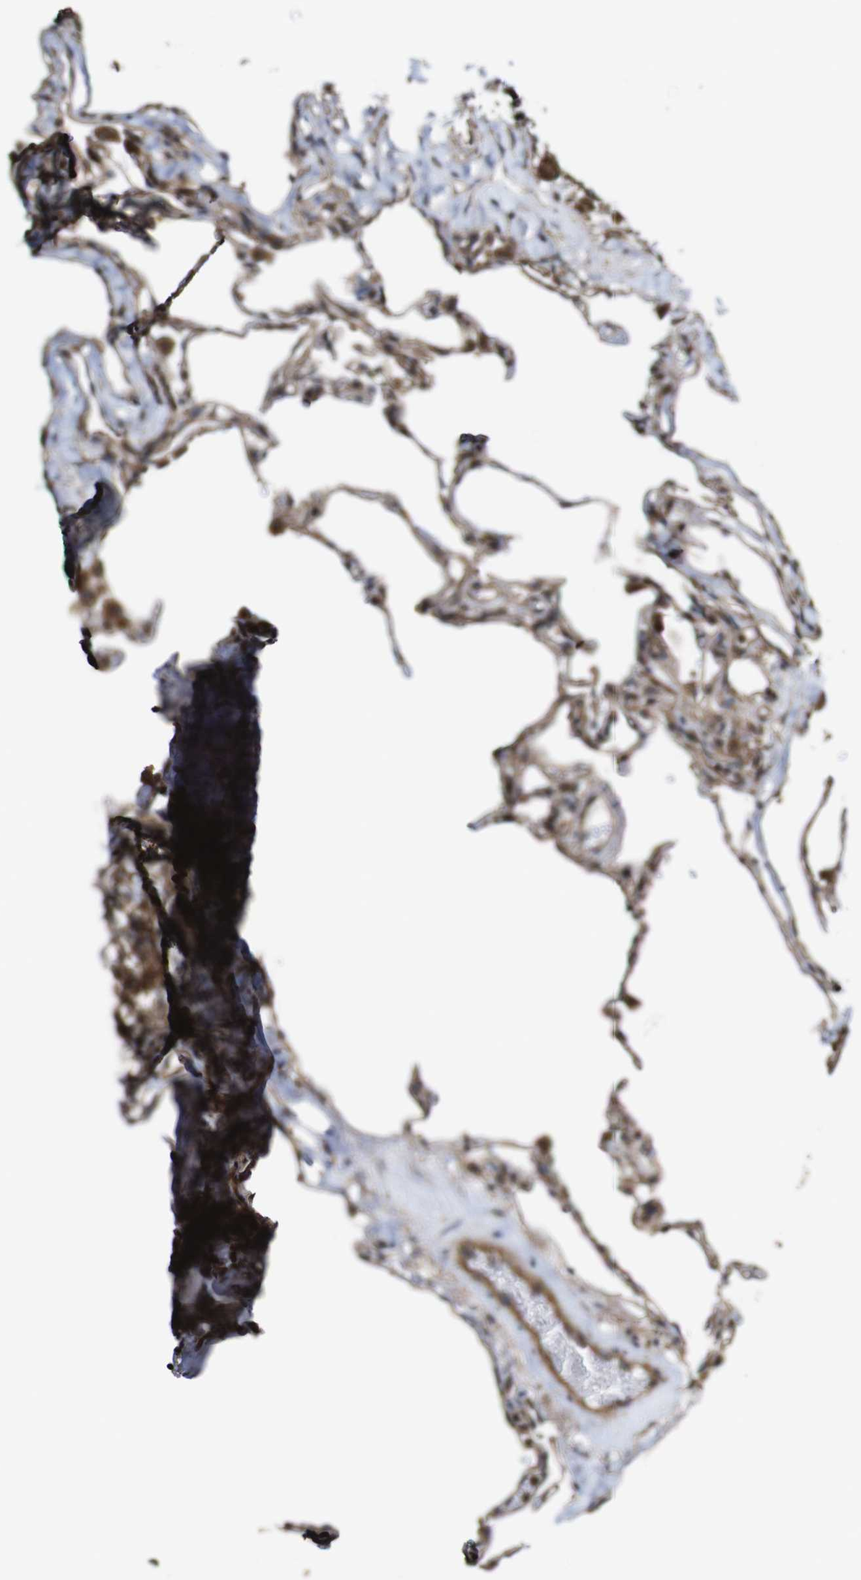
{"staining": {"intensity": "strong", "quantity": "25%-75%", "location": "cytoplasmic/membranous"}, "tissue": "lung", "cell_type": "Alveolar cells", "image_type": "normal", "snomed": [{"axis": "morphology", "description": "Normal tissue, NOS"}, {"axis": "topography", "description": "Lung"}], "caption": "High-power microscopy captured an immunohistochemistry histopathology image of normal lung, revealing strong cytoplasmic/membranous positivity in about 25%-75% of alveolar cells. (Stains: DAB in brown, nuclei in blue, Microscopy: brightfield microscopy at high magnification).", "gene": "BTN3A3", "patient": {"sex": "male", "age": 59}}